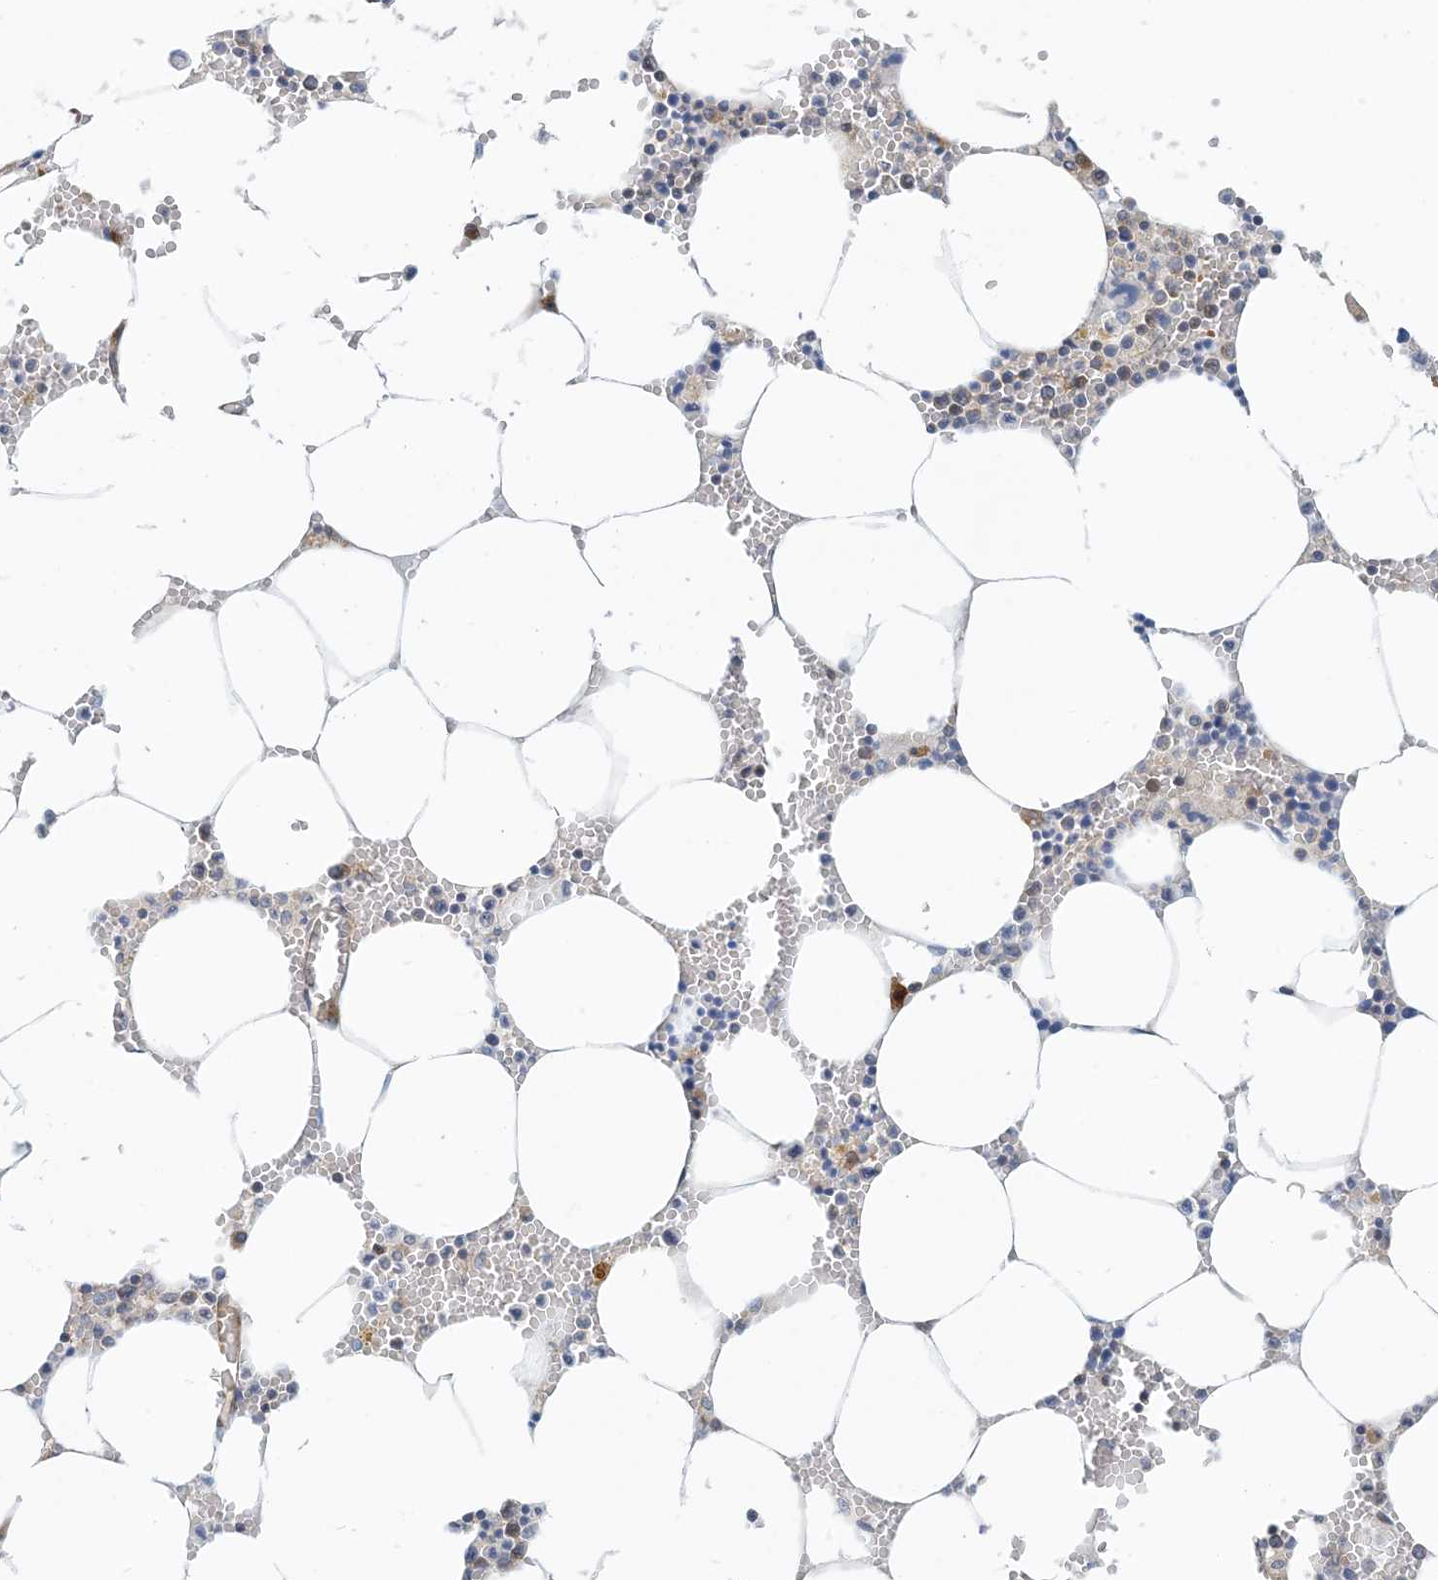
{"staining": {"intensity": "strong", "quantity": "<25%", "location": "cytoplasmic/membranous"}, "tissue": "bone marrow", "cell_type": "Hematopoietic cells", "image_type": "normal", "snomed": [{"axis": "morphology", "description": "Normal tissue, NOS"}, {"axis": "topography", "description": "Bone marrow"}], "caption": "DAB (3,3'-diaminobenzidine) immunohistochemical staining of unremarkable human bone marrow exhibits strong cytoplasmic/membranous protein positivity in about <25% of hematopoietic cells.", "gene": "PCDHA2", "patient": {"sex": "male", "age": 70}}